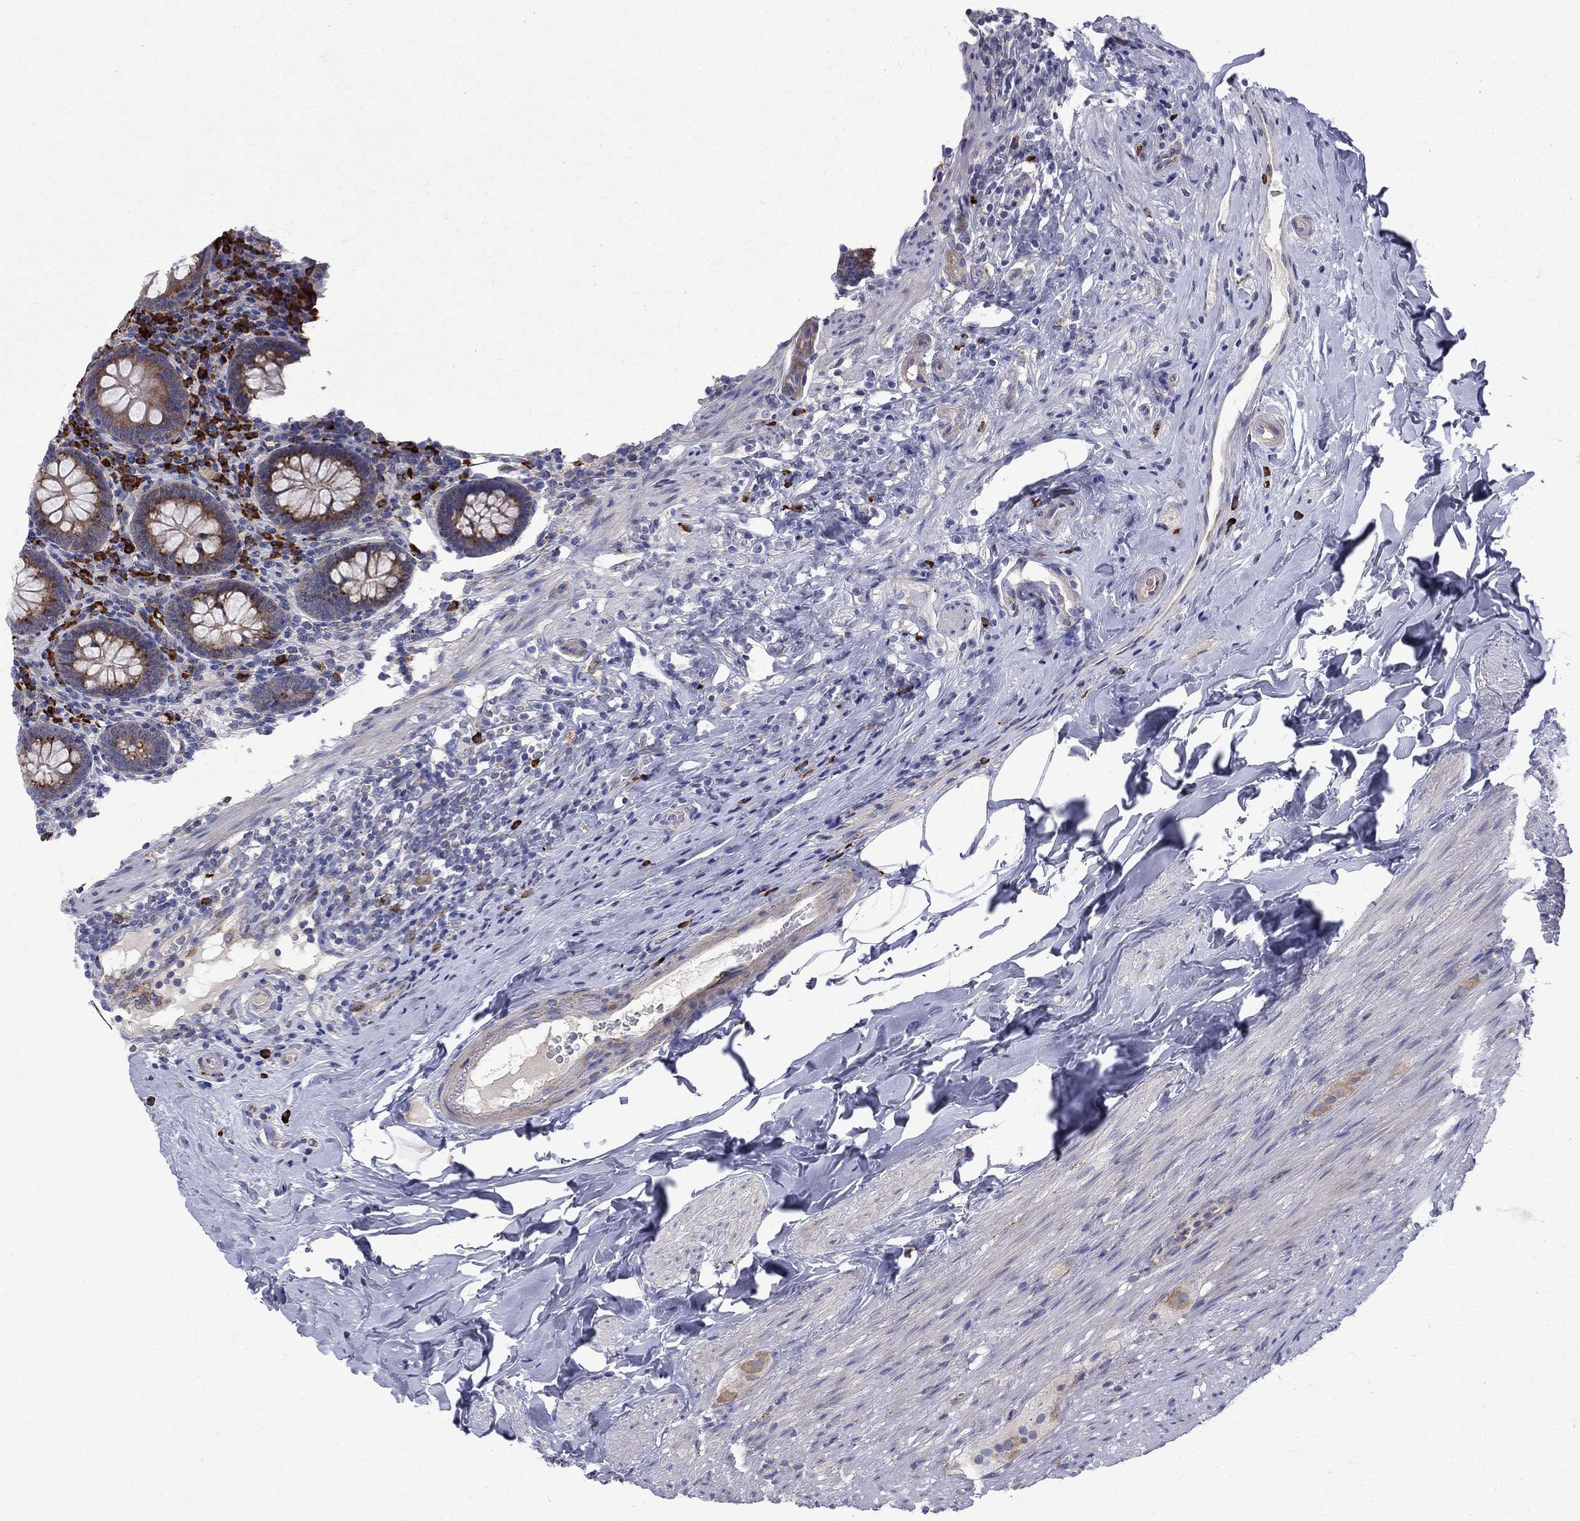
{"staining": {"intensity": "moderate", "quantity": "25%-75%", "location": "cytoplasmic/membranous"}, "tissue": "appendix", "cell_type": "Glandular cells", "image_type": "normal", "snomed": [{"axis": "morphology", "description": "Normal tissue, NOS"}, {"axis": "topography", "description": "Appendix"}], "caption": "Protein staining reveals moderate cytoplasmic/membranous positivity in about 25%-75% of glandular cells in benign appendix.", "gene": "ASNS", "patient": {"sex": "male", "age": 47}}